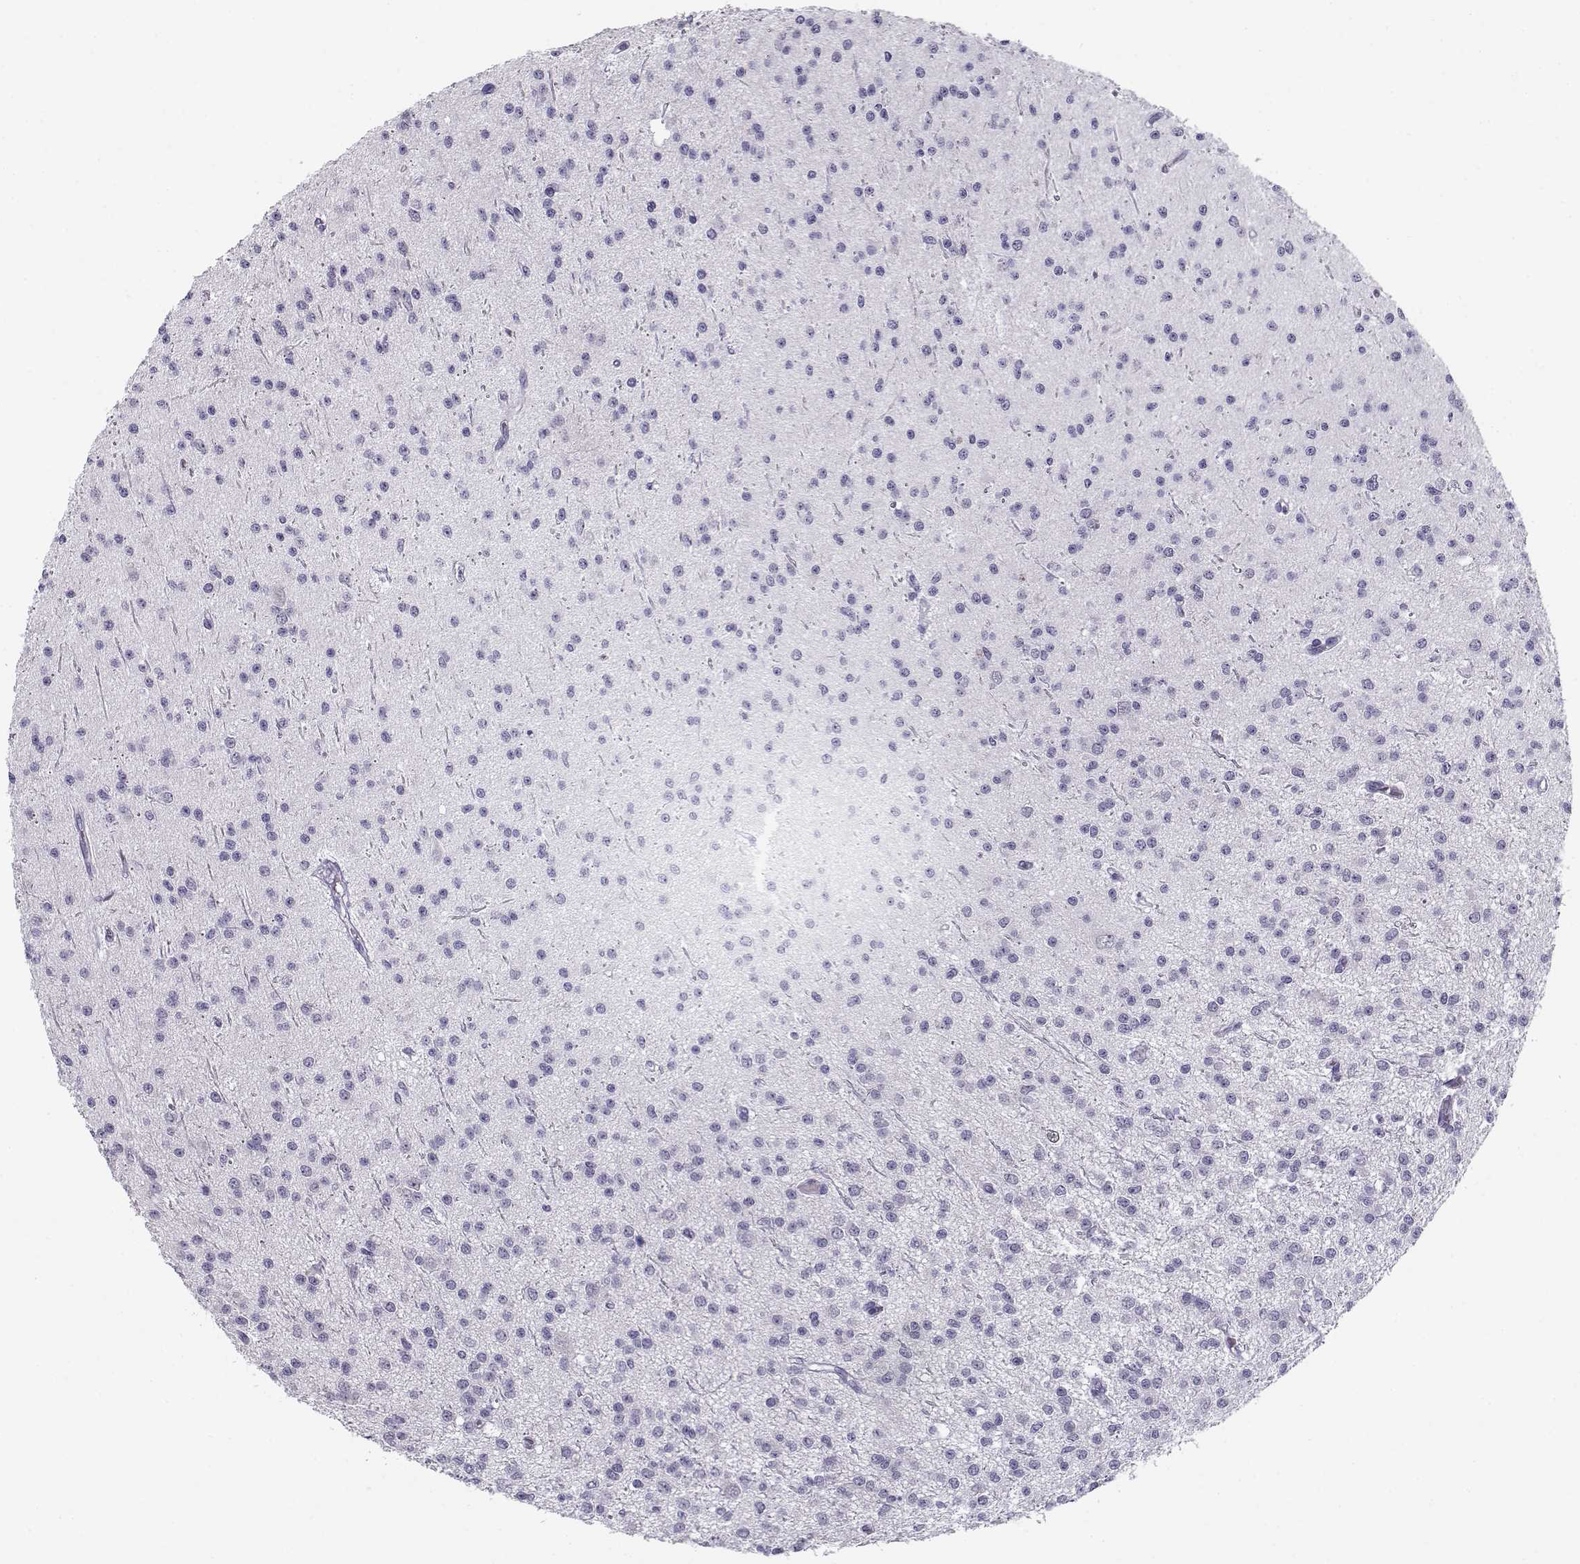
{"staining": {"intensity": "negative", "quantity": "none", "location": "none"}, "tissue": "glioma", "cell_type": "Tumor cells", "image_type": "cancer", "snomed": [{"axis": "morphology", "description": "Glioma, malignant, Low grade"}, {"axis": "topography", "description": "Brain"}], "caption": "High power microscopy histopathology image of an immunohistochemistry (IHC) photomicrograph of low-grade glioma (malignant), revealing no significant staining in tumor cells.", "gene": "CFAP77", "patient": {"sex": "male", "age": 27}}